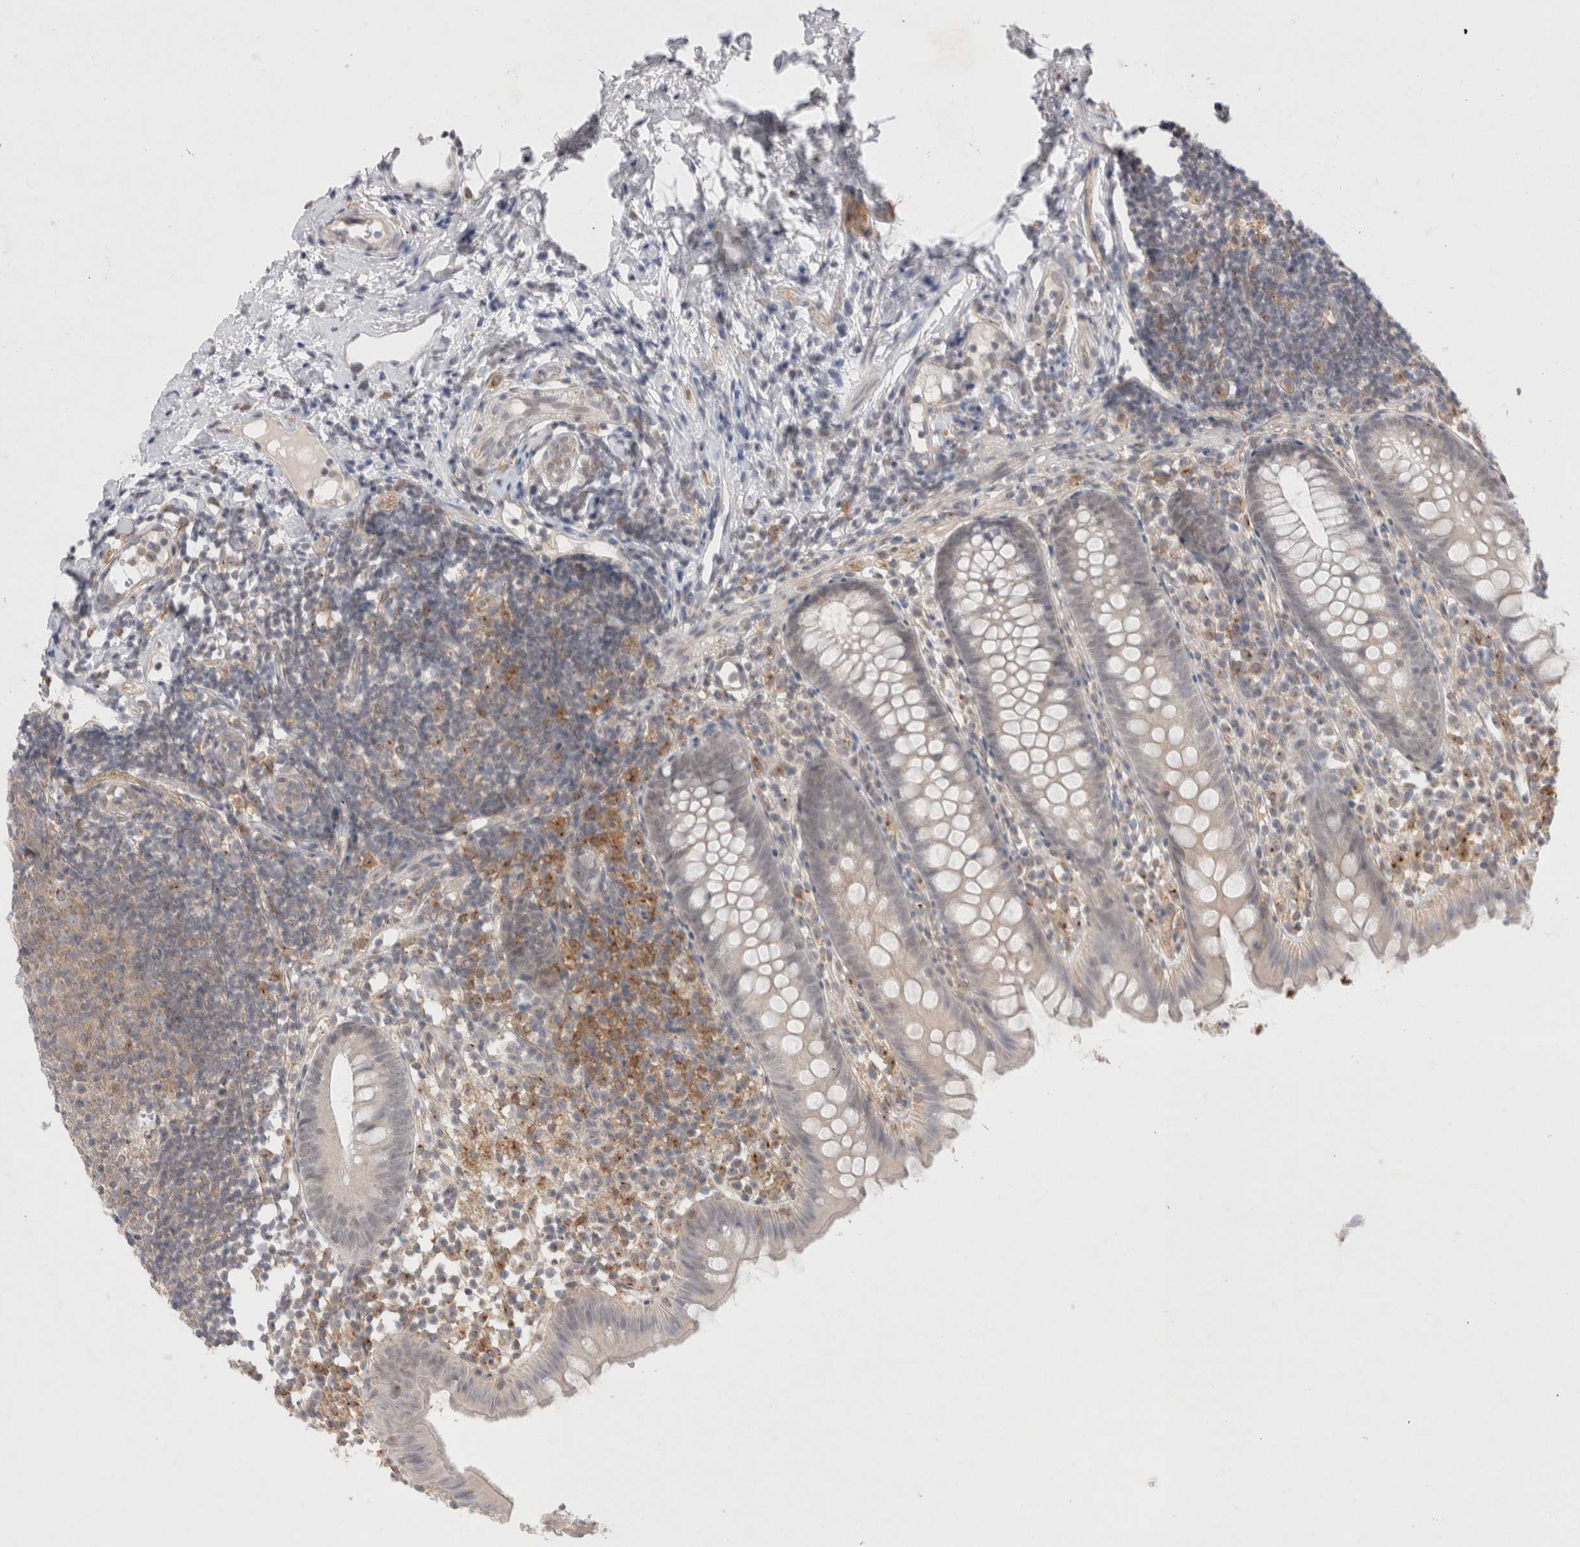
{"staining": {"intensity": "negative", "quantity": "none", "location": "none"}, "tissue": "appendix", "cell_type": "Glandular cells", "image_type": "normal", "snomed": [{"axis": "morphology", "description": "Normal tissue, NOS"}, {"axis": "topography", "description": "Appendix"}], "caption": "High magnification brightfield microscopy of benign appendix stained with DAB (brown) and counterstained with hematoxylin (blue): glandular cells show no significant staining. Nuclei are stained in blue.", "gene": "BICD2", "patient": {"sex": "female", "age": 20}}